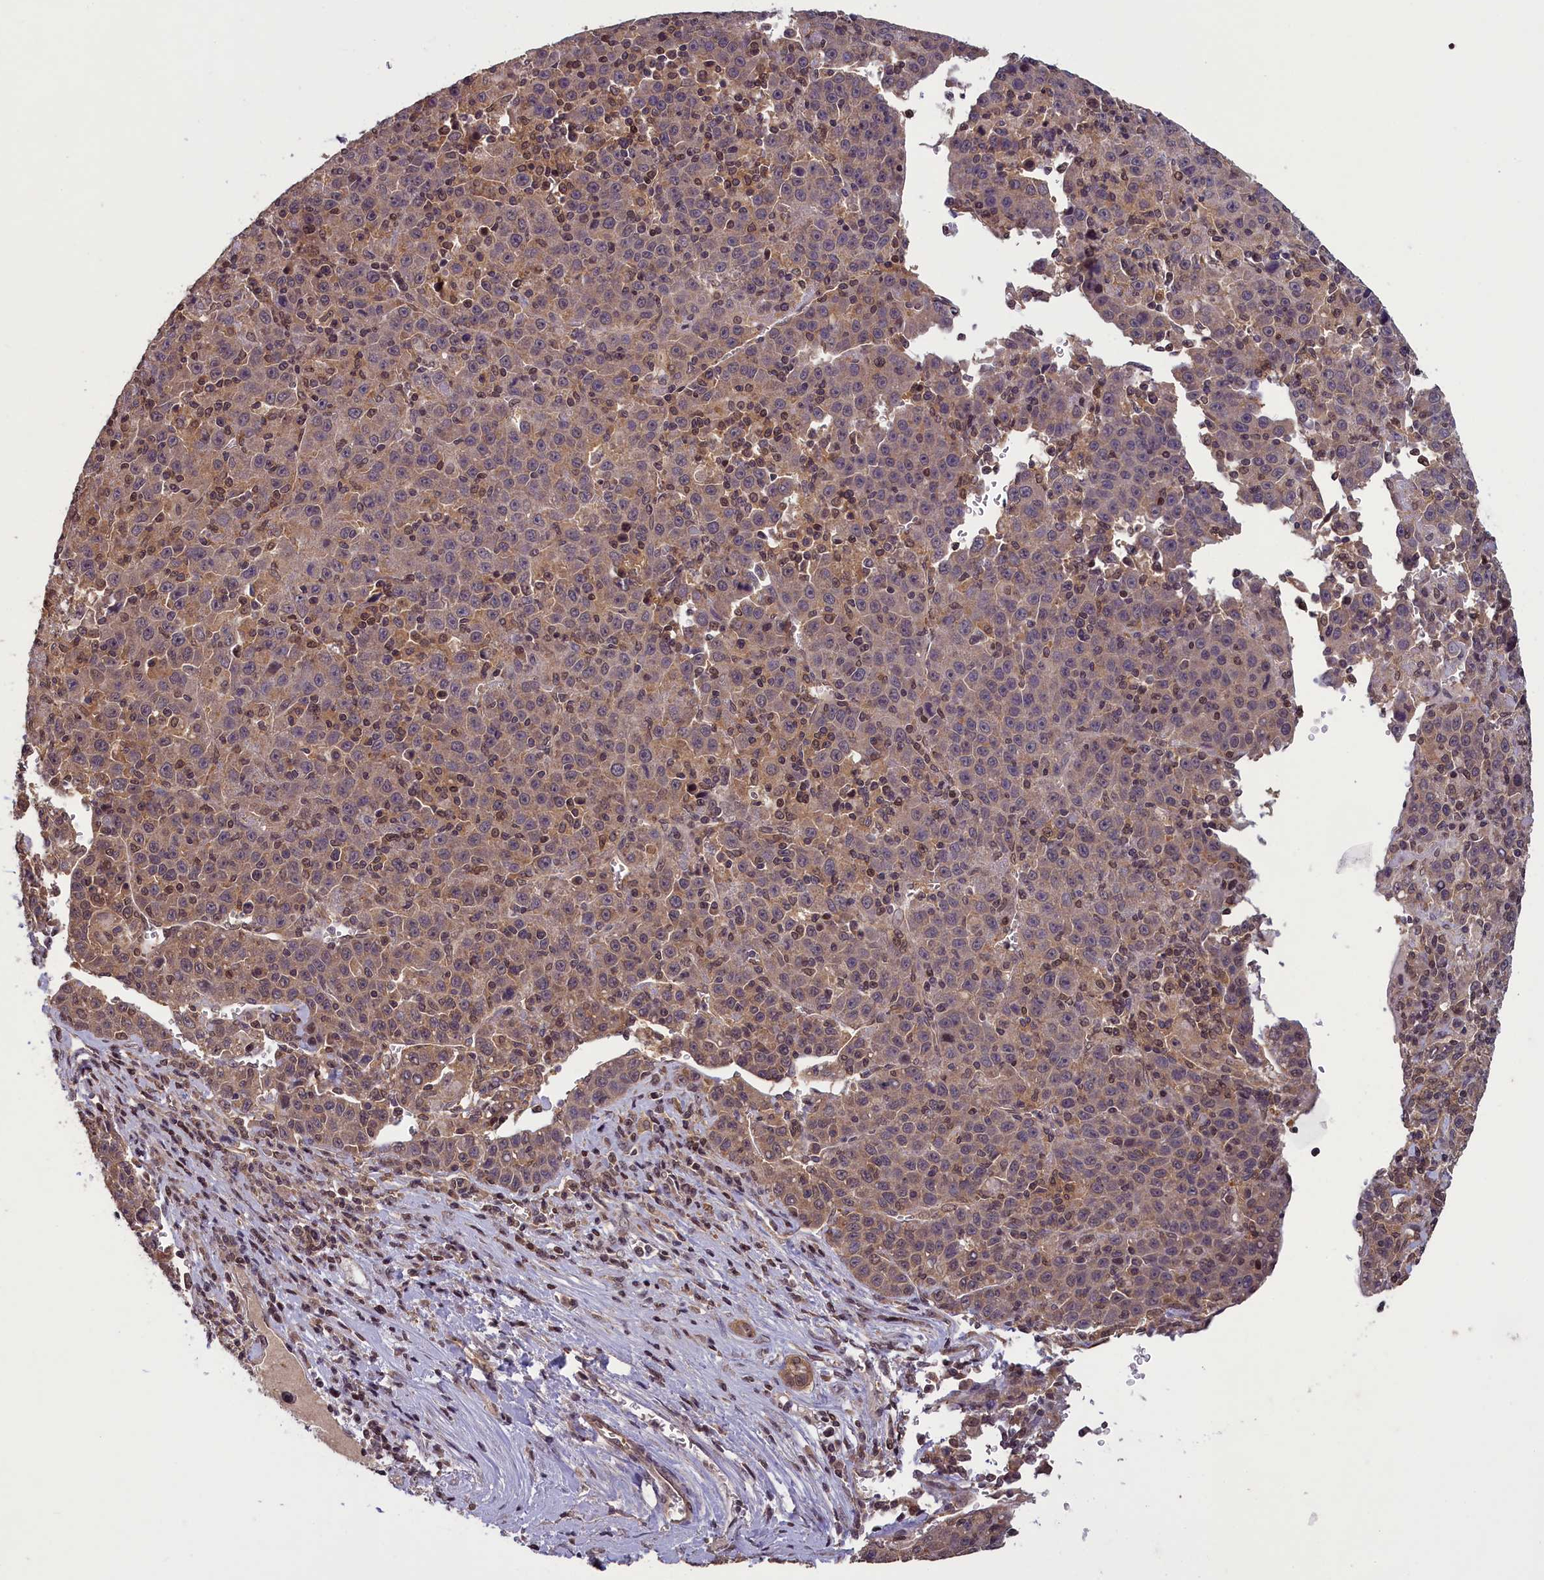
{"staining": {"intensity": "weak", "quantity": "<25%", "location": "nuclear"}, "tissue": "liver cancer", "cell_type": "Tumor cells", "image_type": "cancer", "snomed": [{"axis": "morphology", "description": "Carcinoma, Hepatocellular, NOS"}, {"axis": "topography", "description": "Liver"}], "caption": "This histopathology image is of liver cancer stained with immunohistochemistry to label a protein in brown with the nuclei are counter-stained blue. There is no positivity in tumor cells.", "gene": "NUBP1", "patient": {"sex": "female", "age": 53}}